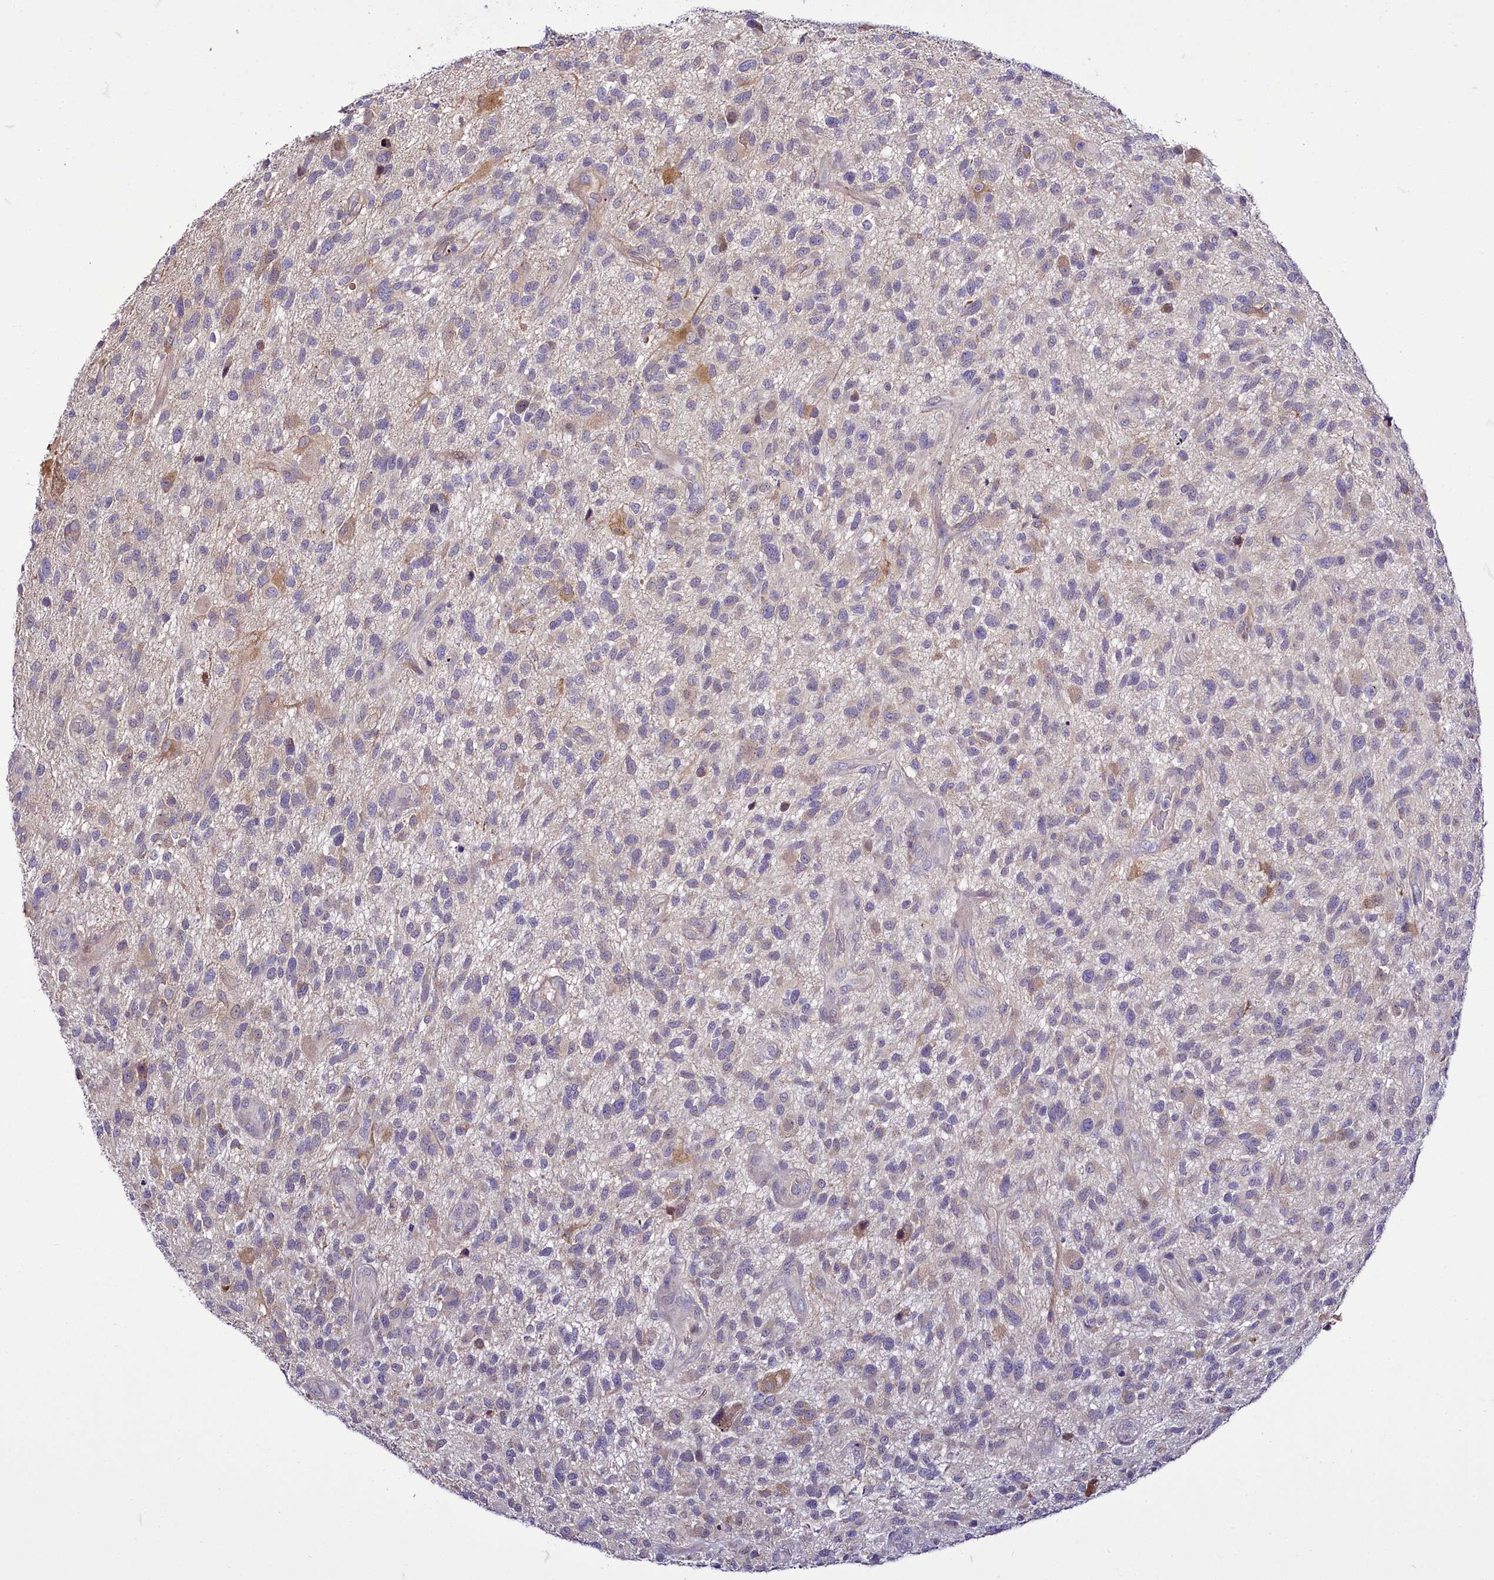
{"staining": {"intensity": "negative", "quantity": "none", "location": "none"}, "tissue": "glioma", "cell_type": "Tumor cells", "image_type": "cancer", "snomed": [{"axis": "morphology", "description": "Glioma, malignant, High grade"}, {"axis": "topography", "description": "Brain"}], "caption": "The IHC histopathology image has no significant staining in tumor cells of glioma tissue.", "gene": "ZC3H12C", "patient": {"sex": "male", "age": 47}}